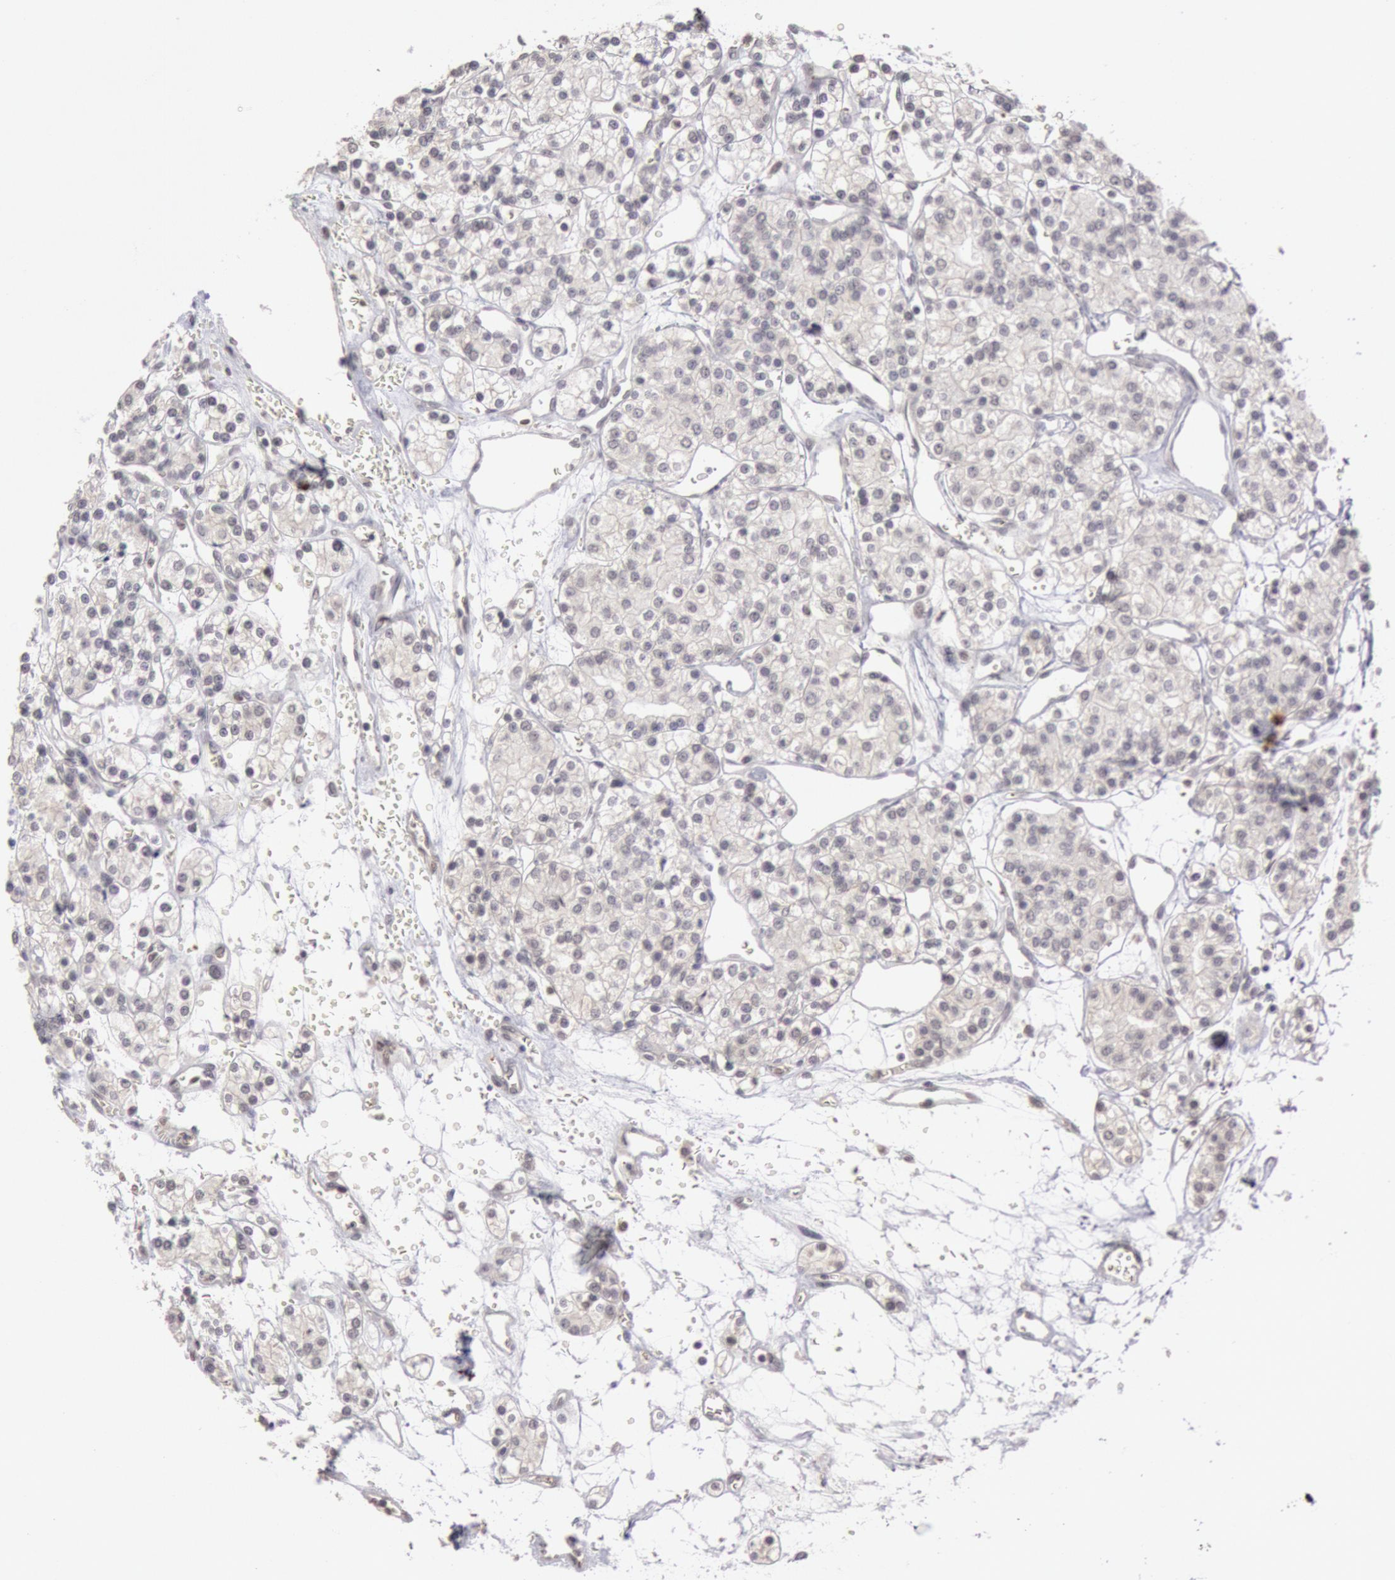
{"staining": {"intensity": "negative", "quantity": "none", "location": "none"}, "tissue": "renal cancer", "cell_type": "Tumor cells", "image_type": "cancer", "snomed": [{"axis": "morphology", "description": "Adenocarcinoma, NOS"}, {"axis": "topography", "description": "Kidney"}], "caption": "Tumor cells show no significant protein expression in renal adenocarcinoma. (Immunohistochemistry (ihc), brightfield microscopy, high magnification).", "gene": "RIMBP3C", "patient": {"sex": "female", "age": 62}}